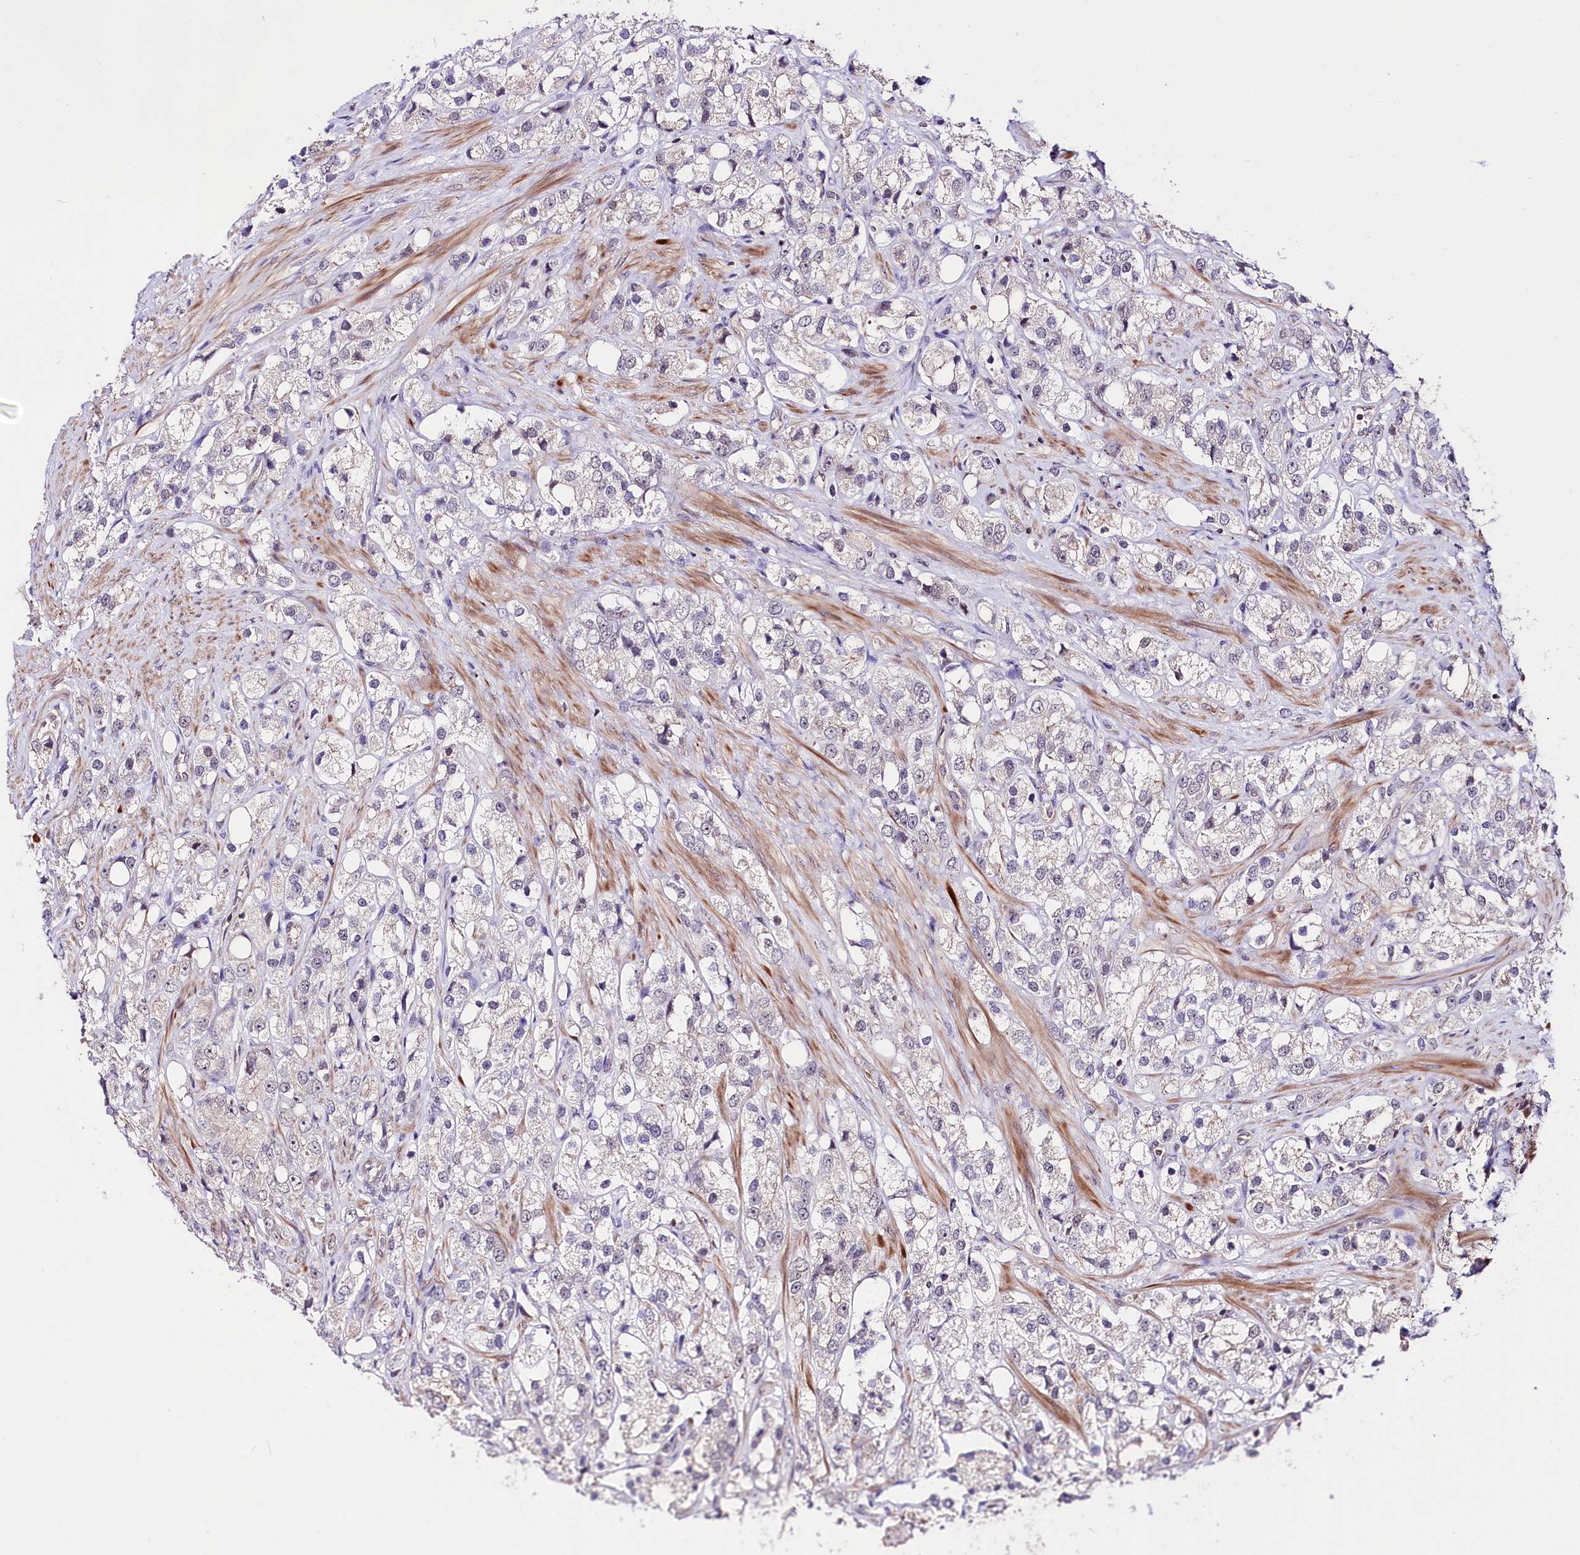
{"staining": {"intensity": "weak", "quantity": "<25%", "location": "cytoplasmic/membranous"}, "tissue": "prostate cancer", "cell_type": "Tumor cells", "image_type": "cancer", "snomed": [{"axis": "morphology", "description": "Adenocarcinoma, NOS"}, {"axis": "topography", "description": "Prostate"}], "caption": "Tumor cells are negative for brown protein staining in prostate cancer (adenocarcinoma).", "gene": "TAFAZZIN", "patient": {"sex": "male", "age": 79}}